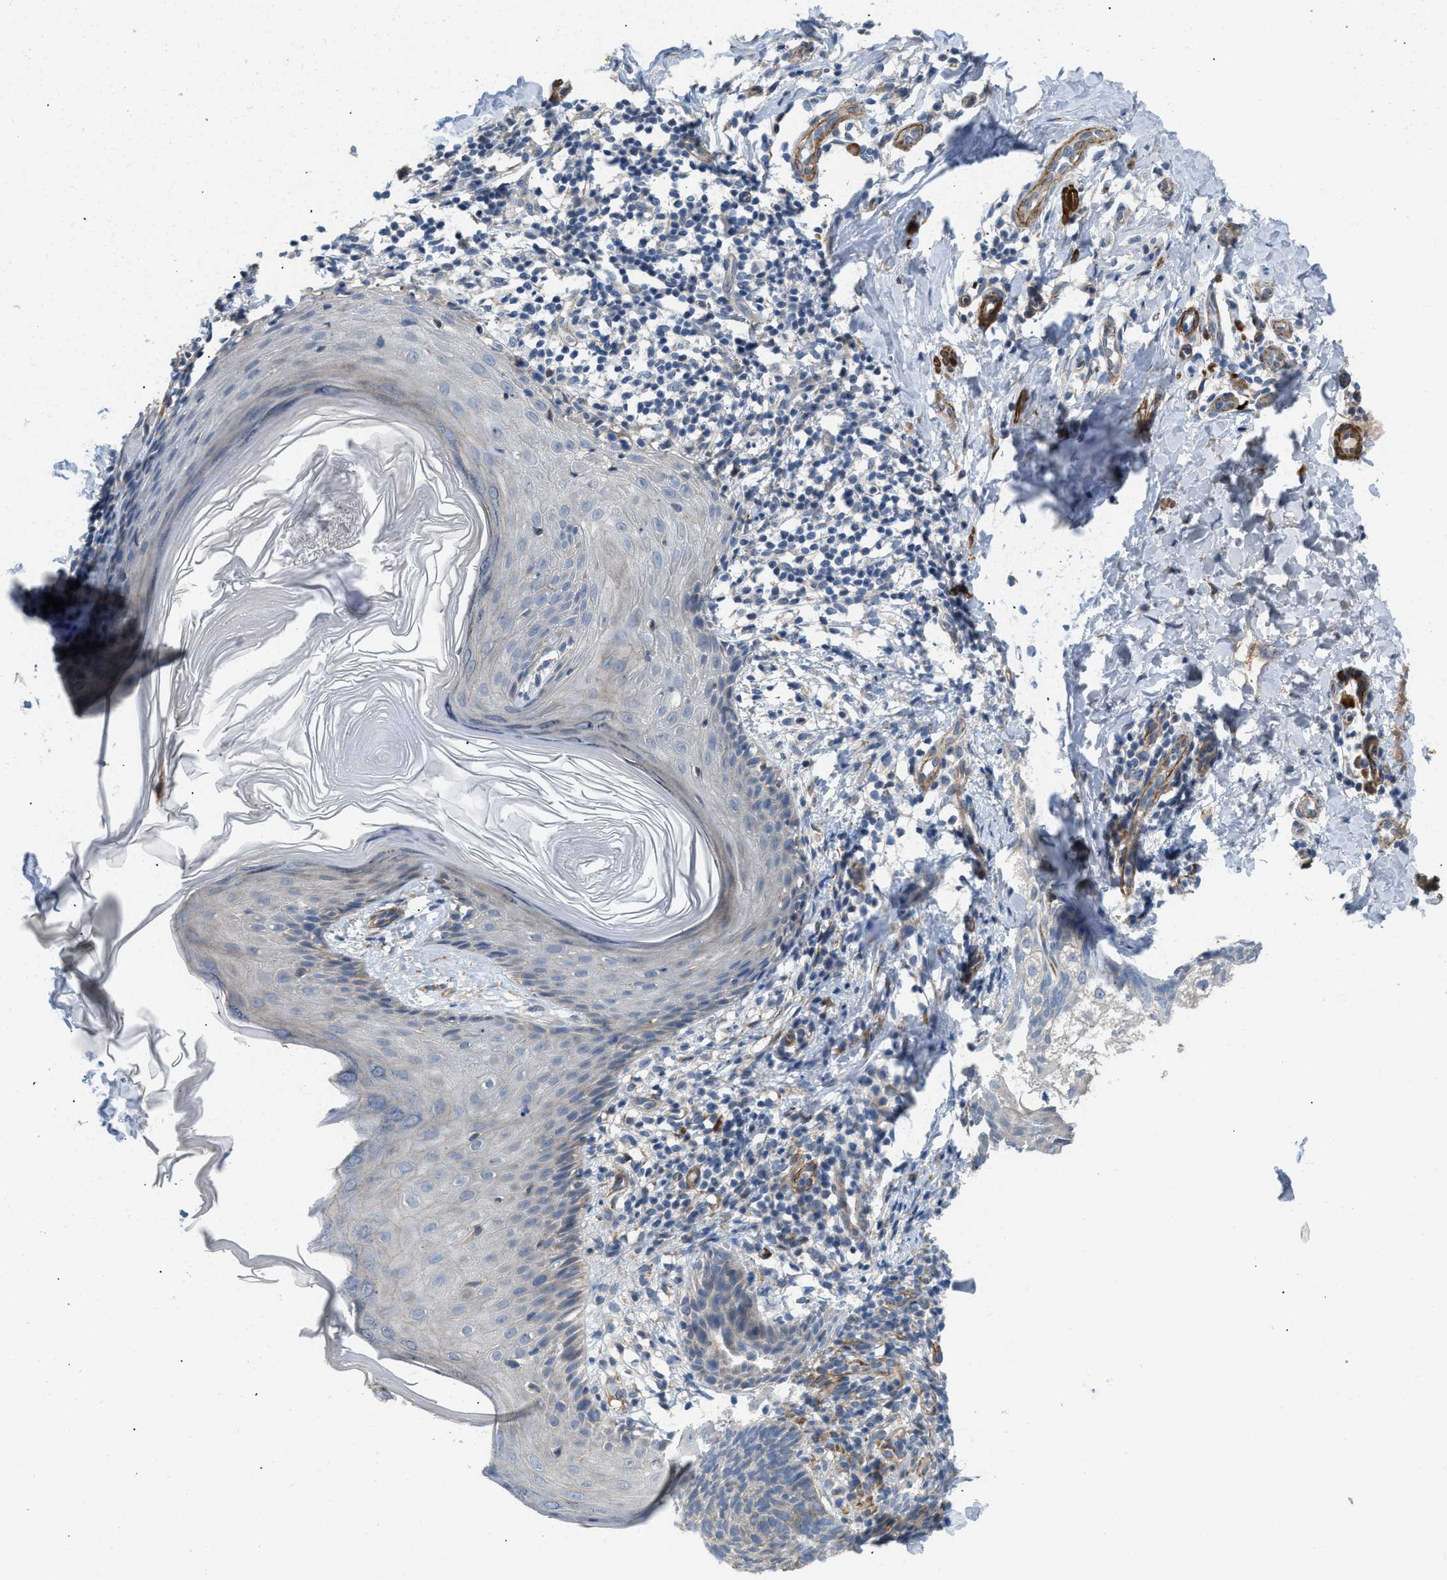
{"staining": {"intensity": "negative", "quantity": "none", "location": "none"}, "tissue": "skin cancer", "cell_type": "Tumor cells", "image_type": "cancer", "snomed": [{"axis": "morphology", "description": "Basal cell carcinoma"}, {"axis": "topography", "description": "Skin"}], "caption": "Photomicrograph shows no protein staining in tumor cells of skin cancer tissue.", "gene": "BMPR1A", "patient": {"sex": "male", "age": 60}}